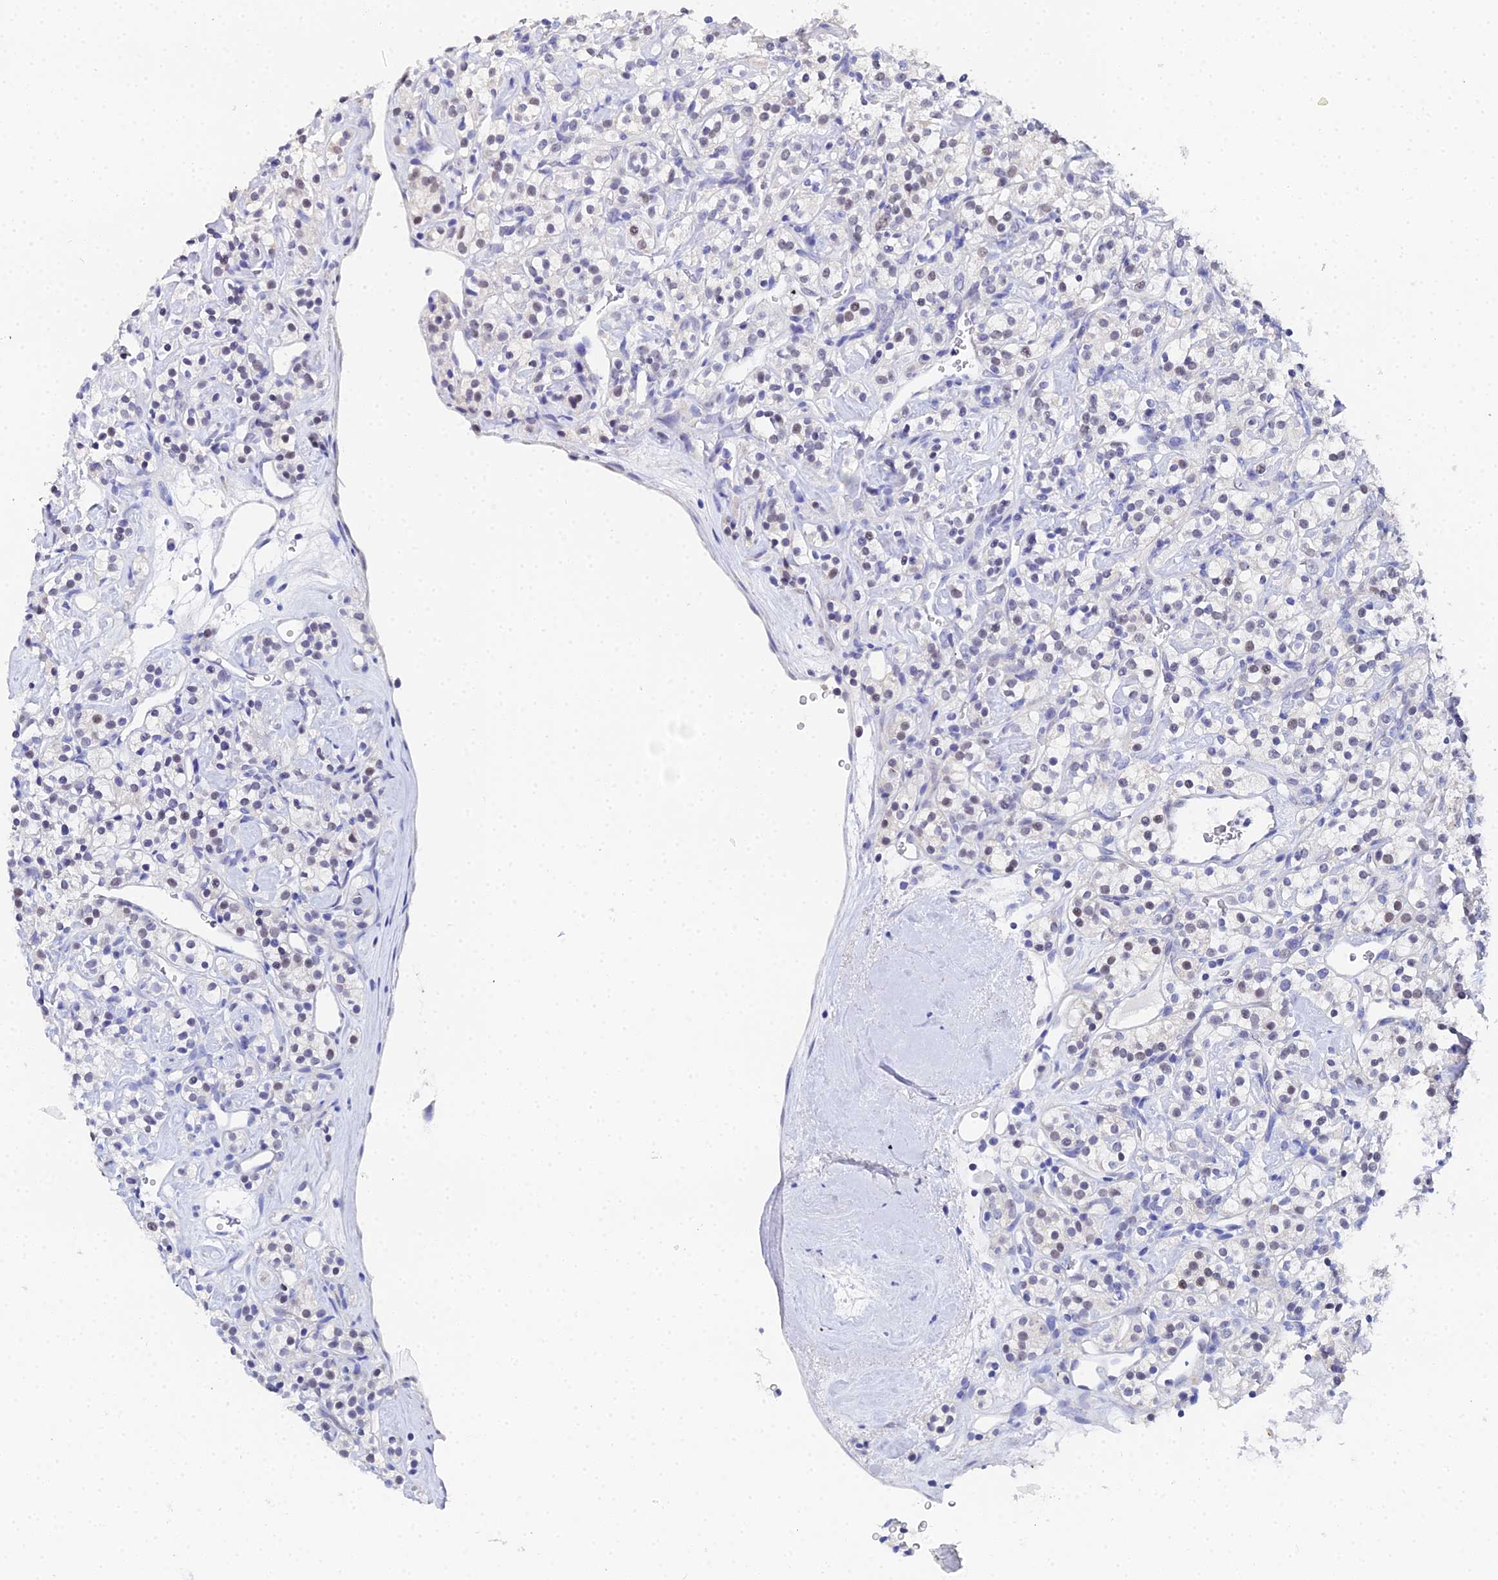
{"staining": {"intensity": "weak", "quantity": "<25%", "location": "nuclear"}, "tissue": "renal cancer", "cell_type": "Tumor cells", "image_type": "cancer", "snomed": [{"axis": "morphology", "description": "Adenocarcinoma, NOS"}, {"axis": "topography", "description": "Kidney"}], "caption": "High magnification brightfield microscopy of adenocarcinoma (renal) stained with DAB (brown) and counterstained with hematoxylin (blue): tumor cells show no significant staining.", "gene": "OCM", "patient": {"sex": "male", "age": 77}}